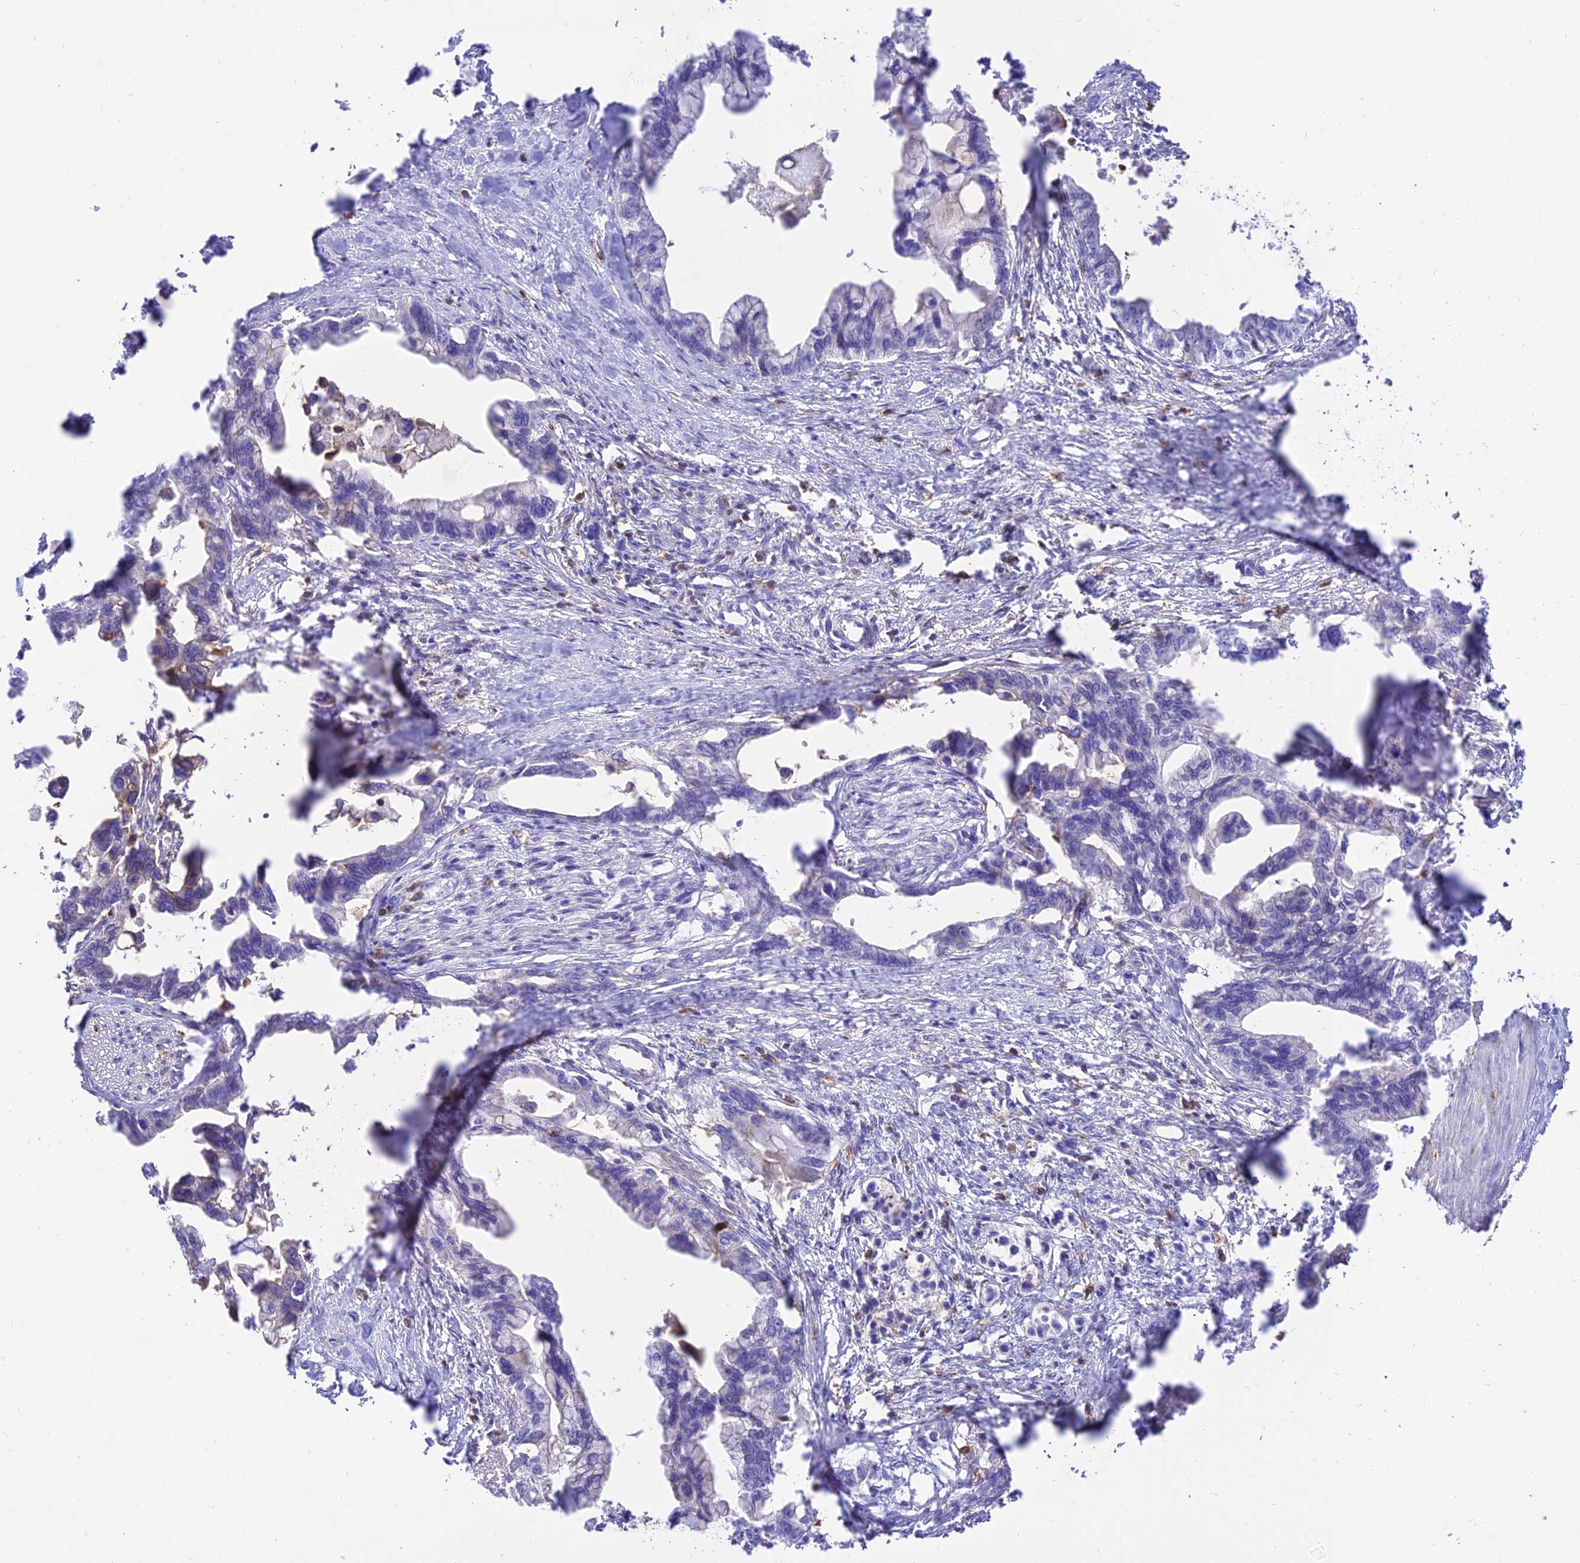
{"staining": {"intensity": "negative", "quantity": "none", "location": "none"}, "tissue": "pancreatic cancer", "cell_type": "Tumor cells", "image_type": "cancer", "snomed": [{"axis": "morphology", "description": "Adenocarcinoma, NOS"}, {"axis": "topography", "description": "Pancreas"}], "caption": "Immunohistochemistry (IHC) micrograph of neoplastic tissue: adenocarcinoma (pancreatic) stained with DAB (3,3'-diaminobenzidine) exhibits no significant protein staining in tumor cells.", "gene": "SREK1IP1", "patient": {"sex": "female", "age": 83}}